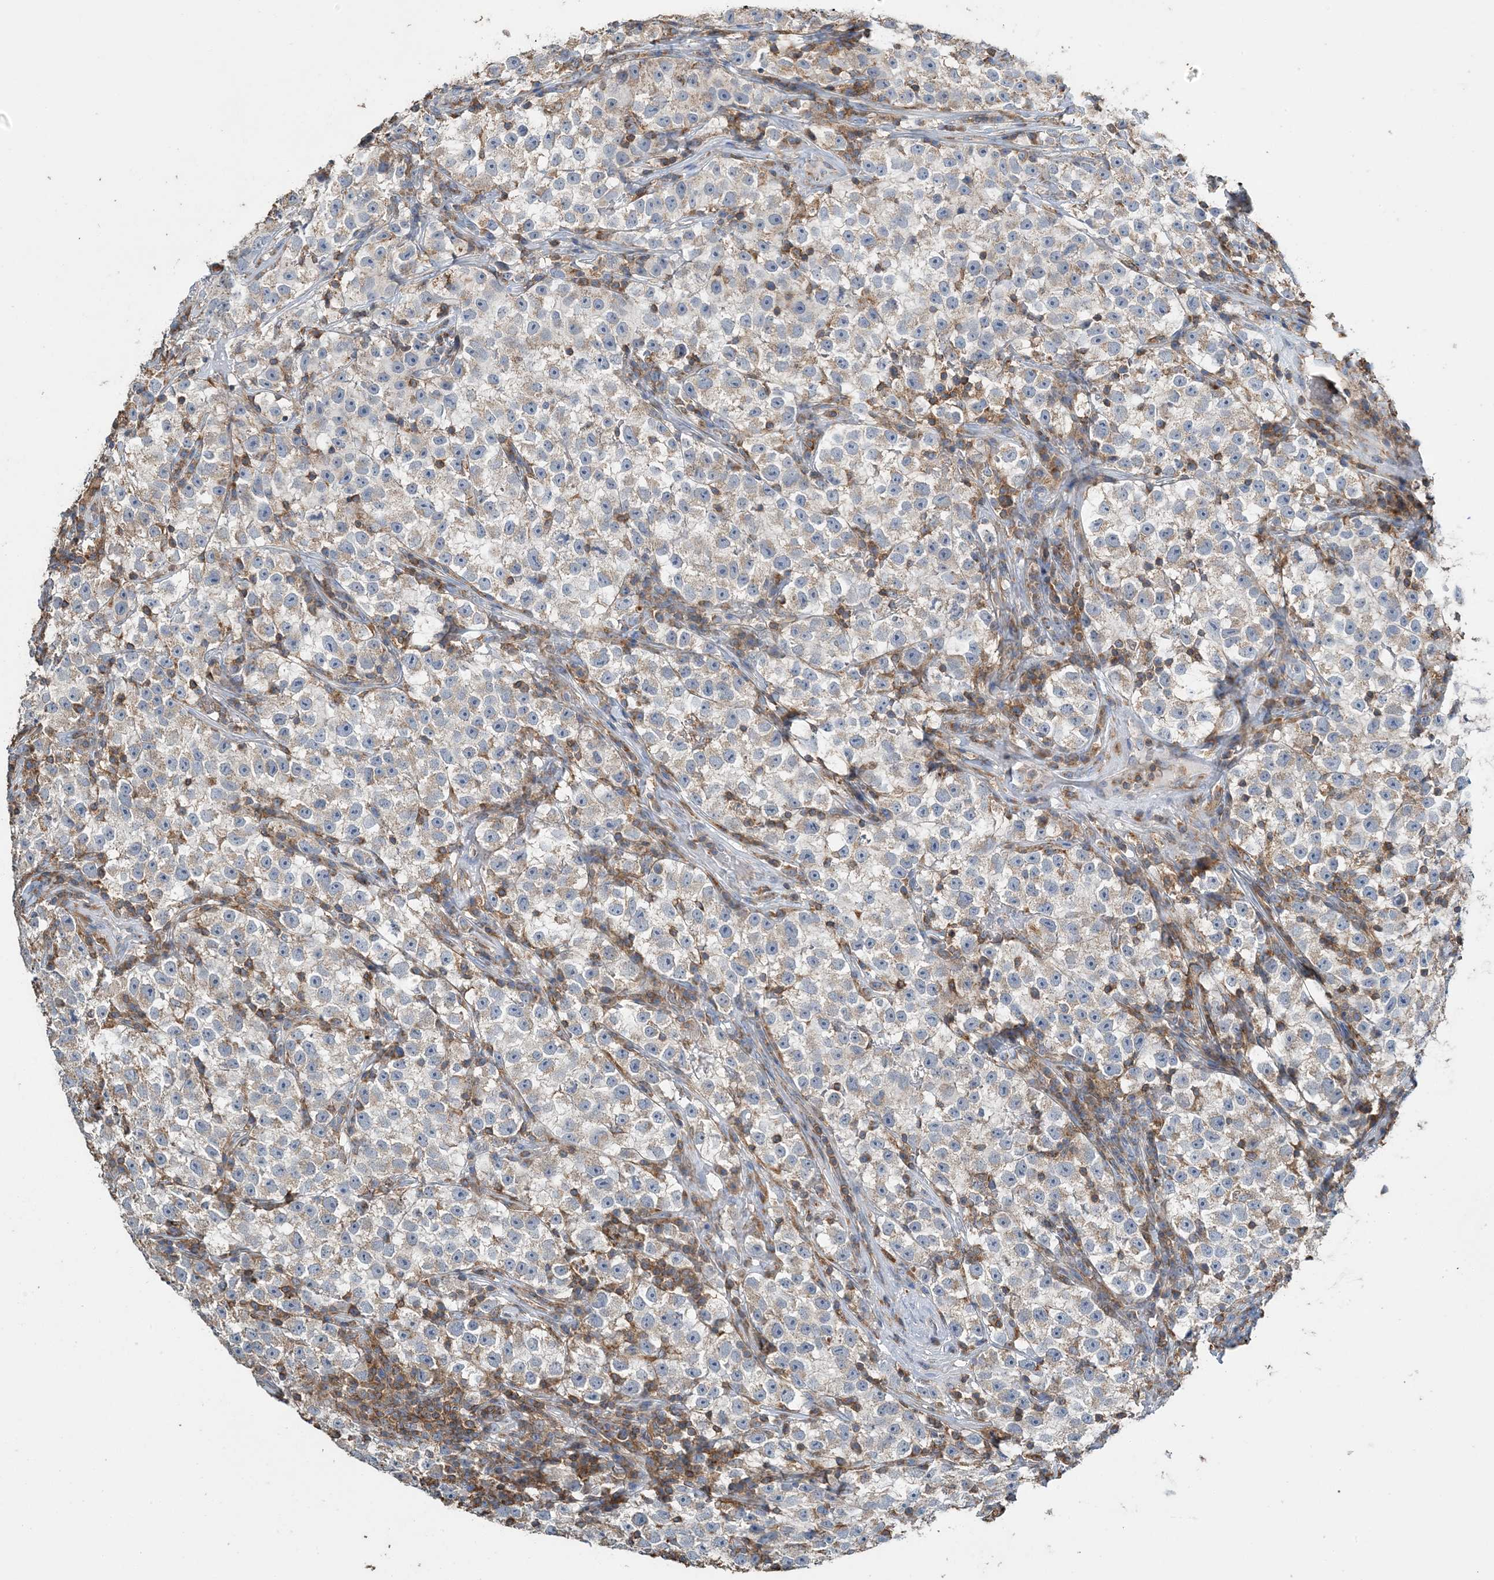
{"staining": {"intensity": "negative", "quantity": "none", "location": "none"}, "tissue": "testis cancer", "cell_type": "Tumor cells", "image_type": "cancer", "snomed": [{"axis": "morphology", "description": "Seminoma, NOS"}, {"axis": "topography", "description": "Testis"}], "caption": "Tumor cells are negative for brown protein staining in testis cancer (seminoma). The staining is performed using DAB (3,3'-diaminobenzidine) brown chromogen with nuclei counter-stained in using hematoxylin.", "gene": "TMLHE", "patient": {"sex": "male", "age": 22}}